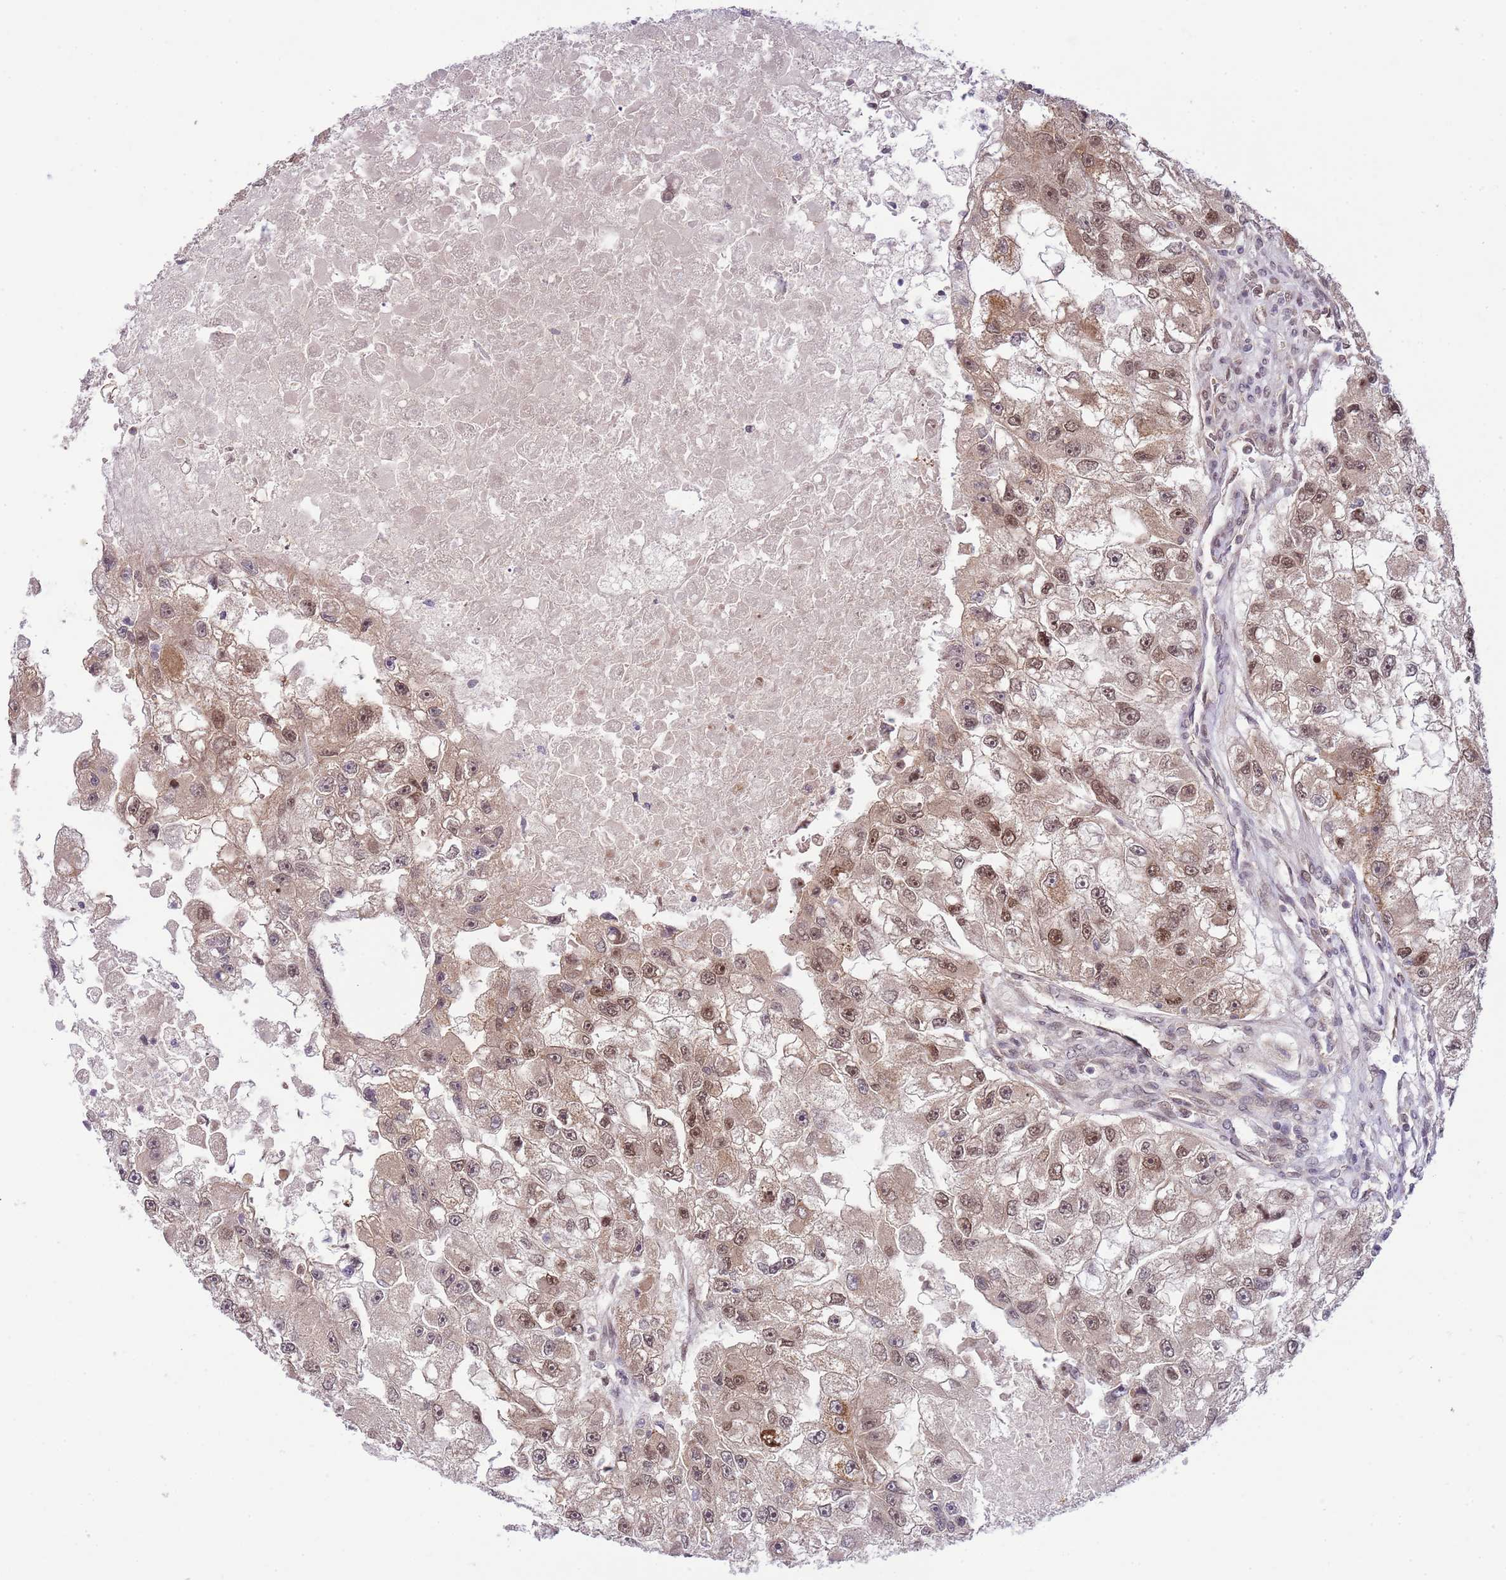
{"staining": {"intensity": "moderate", "quantity": ">75%", "location": "cytoplasmic/membranous,nuclear"}, "tissue": "renal cancer", "cell_type": "Tumor cells", "image_type": "cancer", "snomed": [{"axis": "morphology", "description": "Adenocarcinoma, NOS"}, {"axis": "topography", "description": "Kidney"}], "caption": "High-power microscopy captured an immunohistochemistry image of renal adenocarcinoma, revealing moderate cytoplasmic/membranous and nuclear staining in approximately >75% of tumor cells.", "gene": "CHD1", "patient": {"sex": "male", "age": 63}}